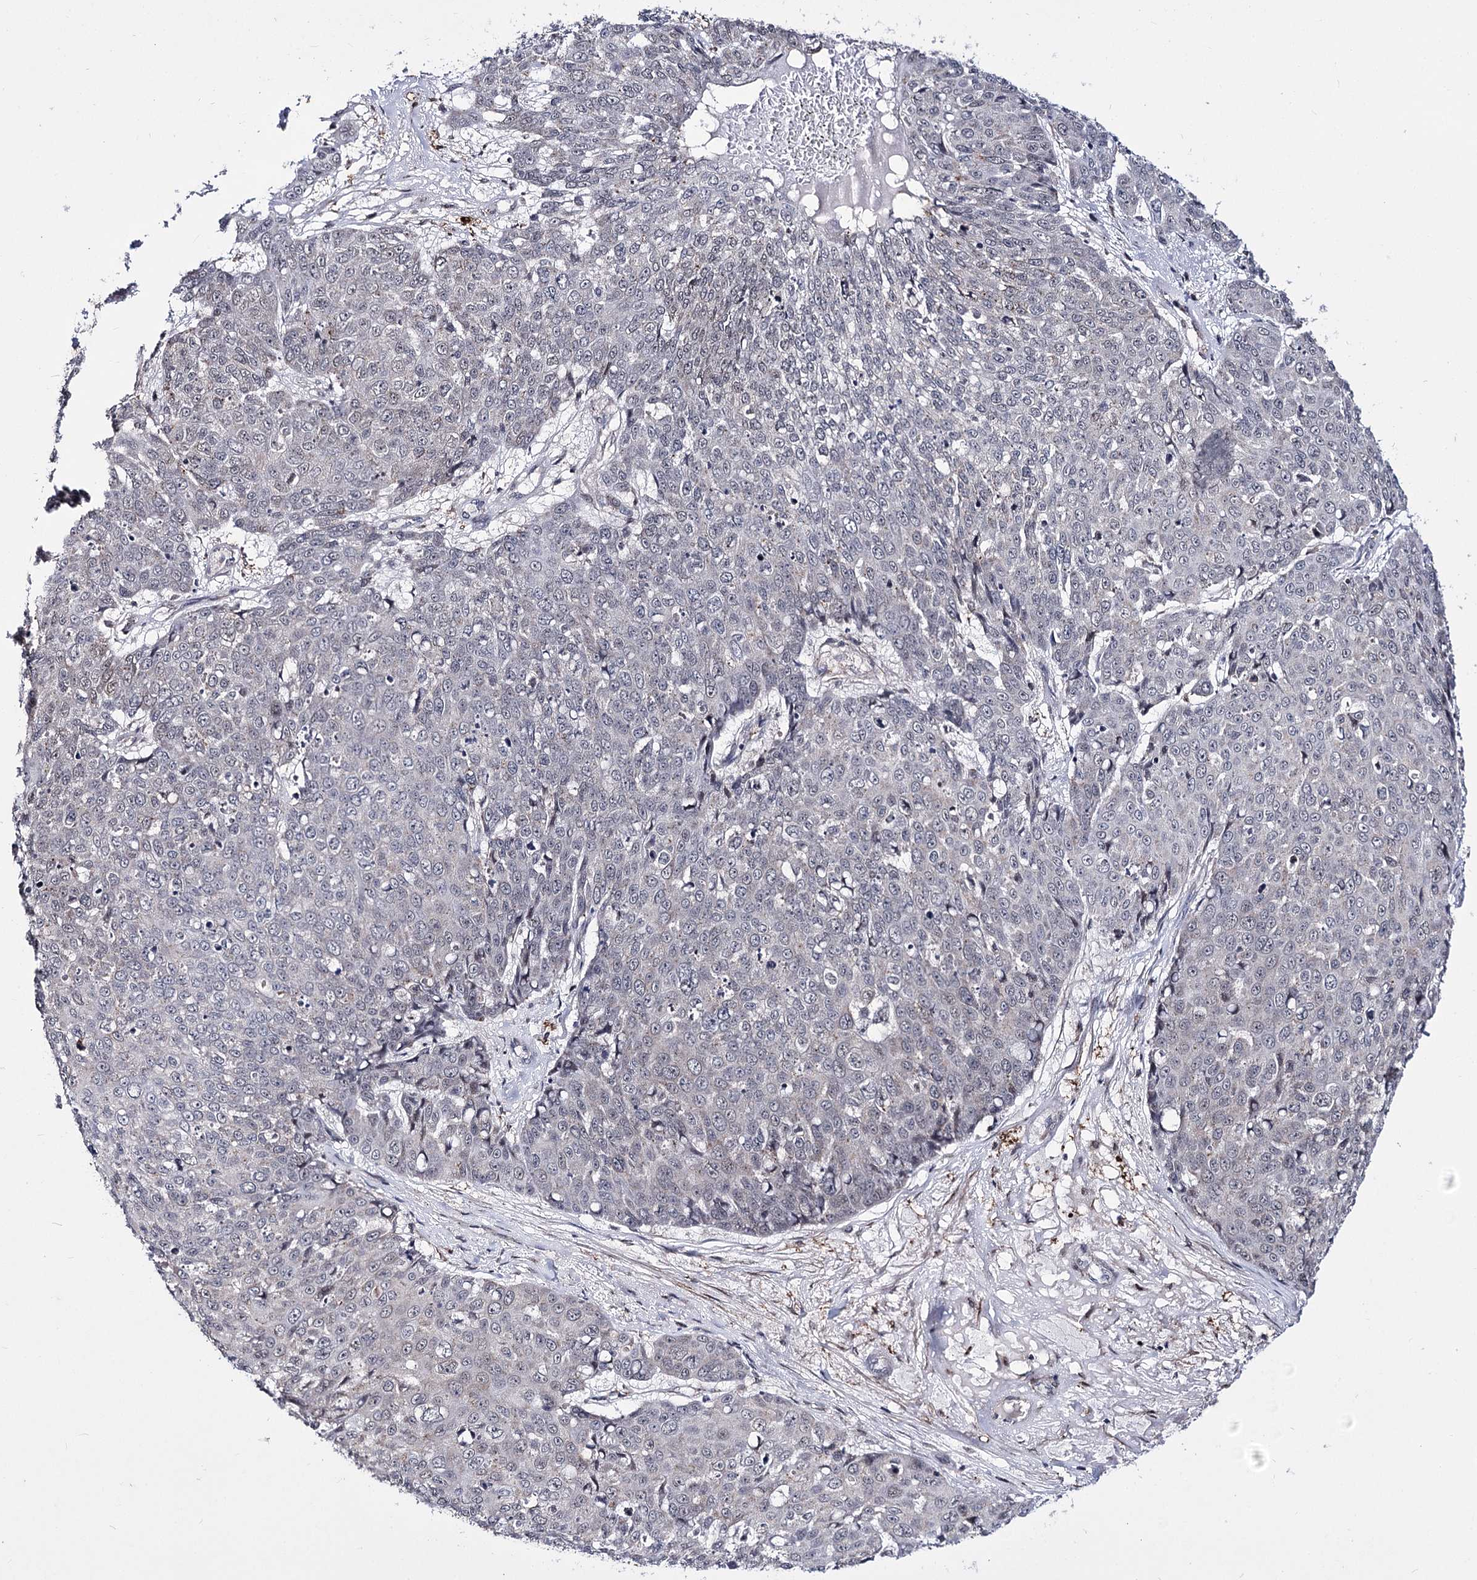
{"staining": {"intensity": "negative", "quantity": "none", "location": "none"}, "tissue": "skin cancer", "cell_type": "Tumor cells", "image_type": "cancer", "snomed": [{"axis": "morphology", "description": "Squamous cell carcinoma, NOS"}, {"axis": "topography", "description": "Skin"}], "caption": "High power microscopy photomicrograph of an IHC image of skin cancer (squamous cell carcinoma), revealing no significant expression in tumor cells. (Brightfield microscopy of DAB (3,3'-diaminobenzidine) immunohistochemistry at high magnification).", "gene": "PPRC1", "patient": {"sex": "male", "age": 71}}